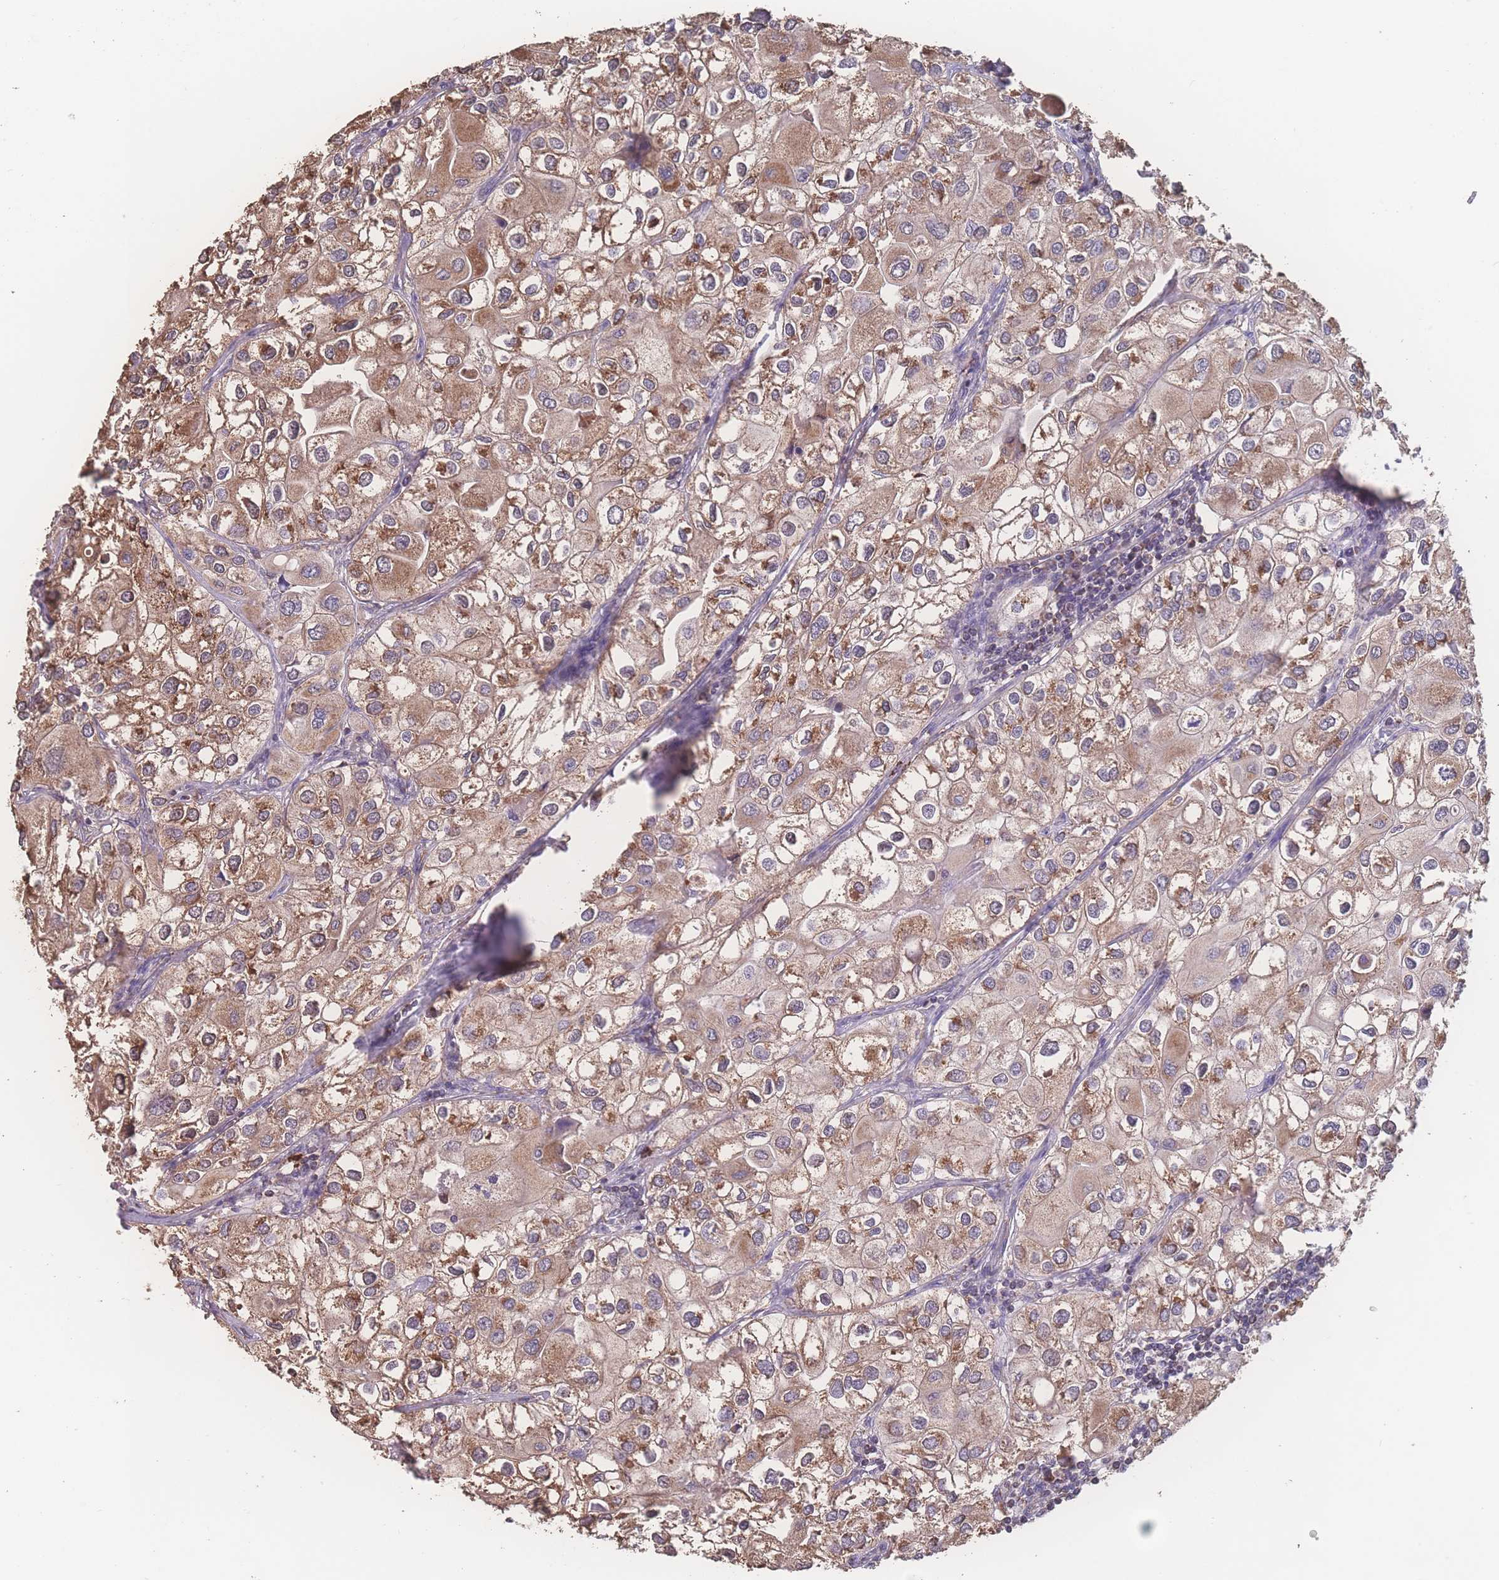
{"staining": {"intensity": "moderate", "quantity": "25%-75%", "location": "cytoplasmic/membranous"}, "tissue": "urothelial cancer", "cell_type": "Tumor cells", "image_type": "cancer", "snomed": [{"axis": "morphology", "description": "Urothelial carcinoma, High grade"}, {"axis": "topography", "description": "Urinary bladder"}], "caption": "An immunohistochemistry histopathology image of neoplastic tissue is shown. Protein staining in brown highlights moderate cytoplasmic/membranous positivity in high-grade urothelial carcinoma within tumor cells.", "gene": "SGSM3", "patient": {"sex": "male", "age": 64}}